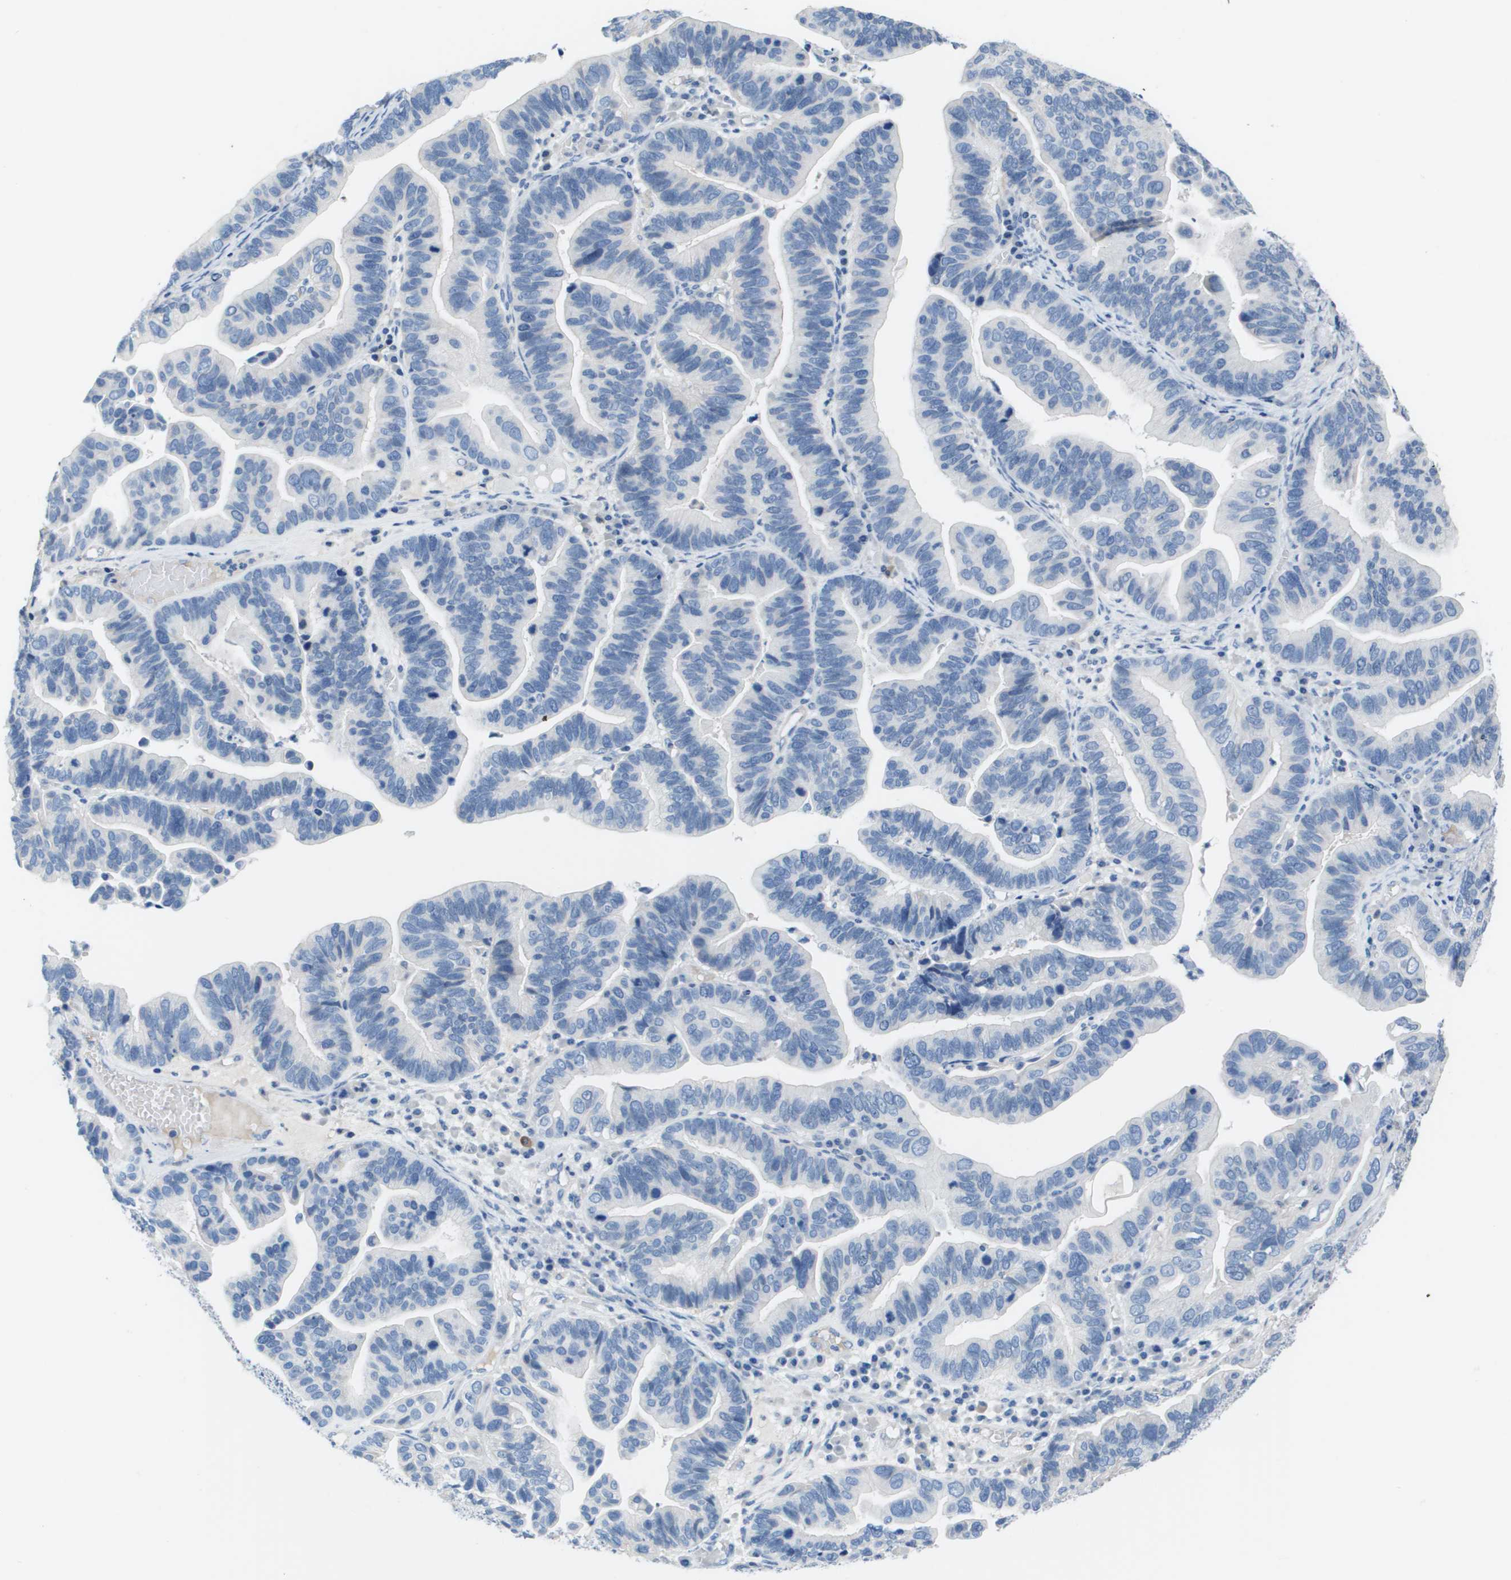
{"staining": {"intensity": "negative", "quantity": "none", "location": "none"}, "tissue": "ovarian cancer", "cell_type": "Tumor cells", "image_type": "cancer", "snomed": [{"axis": "morphology", "description": "Cystadenocarcinoma, serous, NOS"}, {"axis": "topography", "description": "Ovary"}], "caption": "An IHC micrograph of serous cystadenocarcinoma (ovarian) is shown. There is no staining in tumor cells of serous cystadenocarcinoma (ovarian). Nuclei are stained in blue.", "gene": "NCS1", "patient": {"sex": "female", "age": 56}}